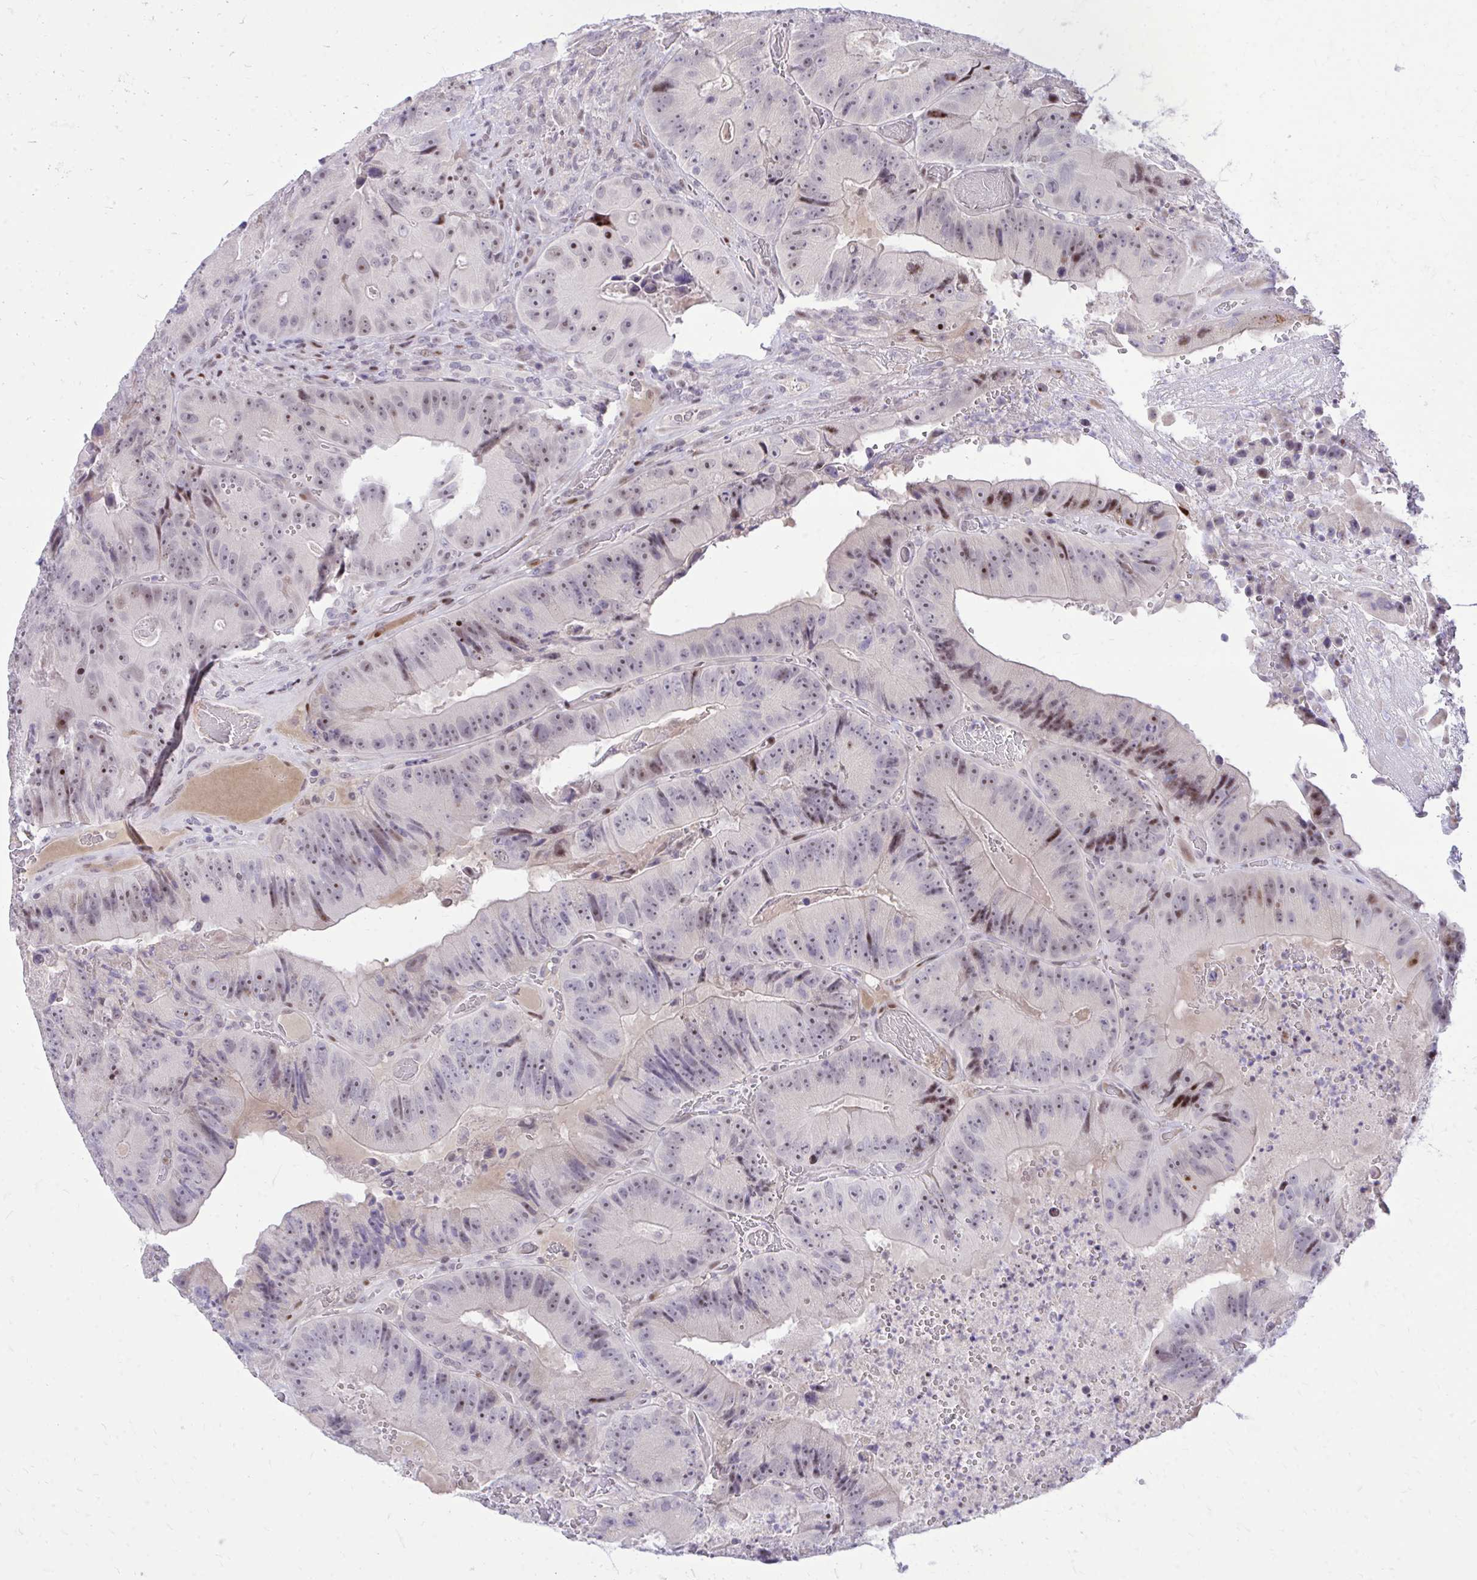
{"staining": {"intensity": "moderate", "quantity": "25%-75%", "location": "nuclear"}, "tissue": "colorectal cancer", "cell_type": "Tumor cells", "image_type": "cancer", "snomed": [{"axis": "morphology", "description": "Adenocarcinoma, NOS"}, {"axis": "topography", "description": "Colon"}], "caption": "This photomicrograph demonstrates immunohistochemistry (IHC) staining of adenocarcinoma (colorectal), with medium moderate nuclear staining in about 25%-75% of tumor cells.", "gene": "C14orf39", "patient": {"sex": "female", "age": 86}}